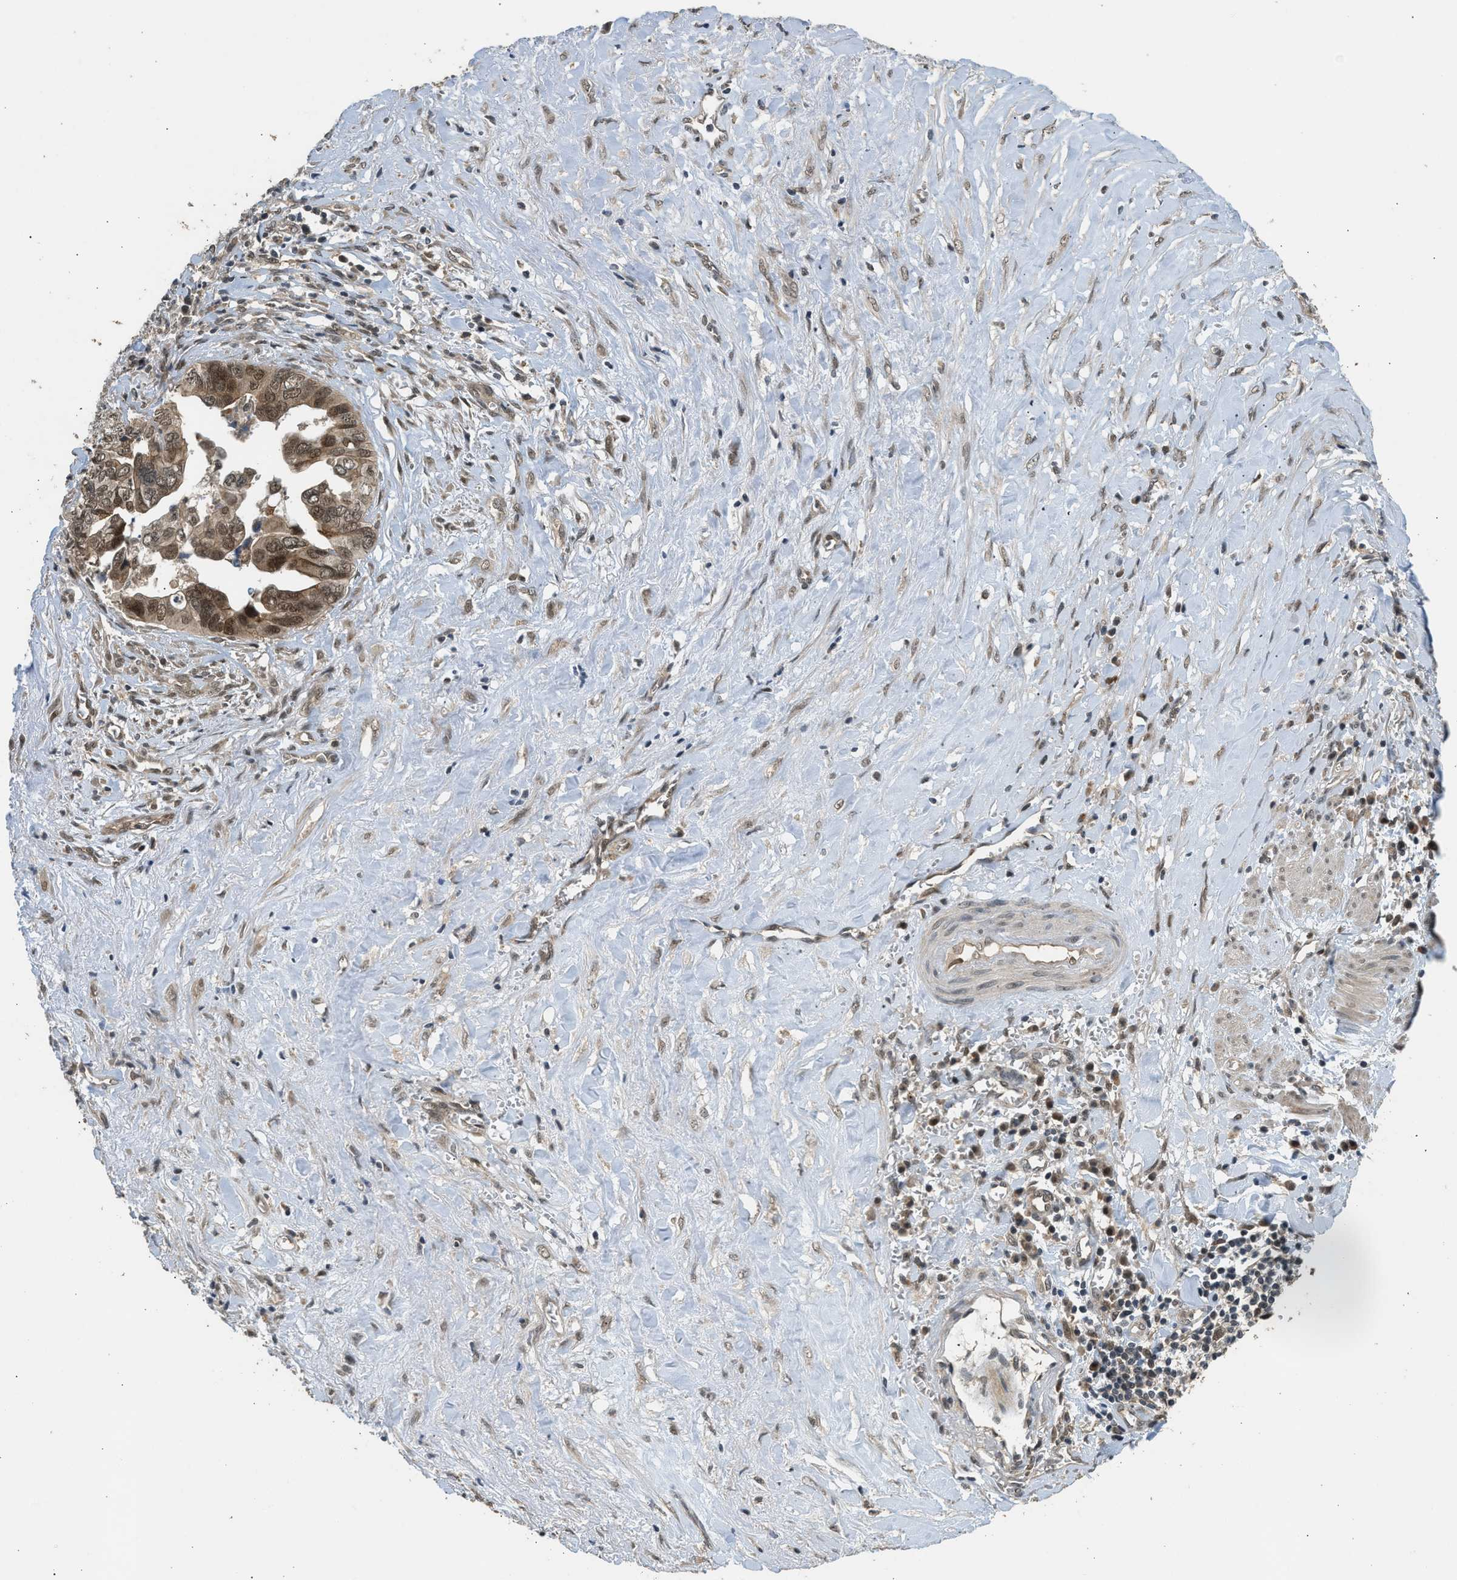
{"staining": {"intensity": "moderate", "quantity": ">75%", "location": "cytoplasmic/membranous,nuclear"}, "tissue": "liver cancer", "cell_type": "Tumor cells", "image_type": "cancer", "snomed": [{"axis": "morphology", "description": "Cholangiocarcinoma"}, {"axis": "topography", "description": "Liver"}], "caption": "An immunohistochemistry micrograph of tumor tissue is shown. Protein staining in brown highlights moderate cytoplasmic/membranous and nuclear positivity in cholangiocarcinoma (liver) within tumor cells. (Stains: DAB (3,3'-diaminobenzidine) in brown, nuclei in blue, Microscopy: brightfield microscopy at high magnification).", "gene": "GET1", "patient": {"sex": "female", "age": 79}}